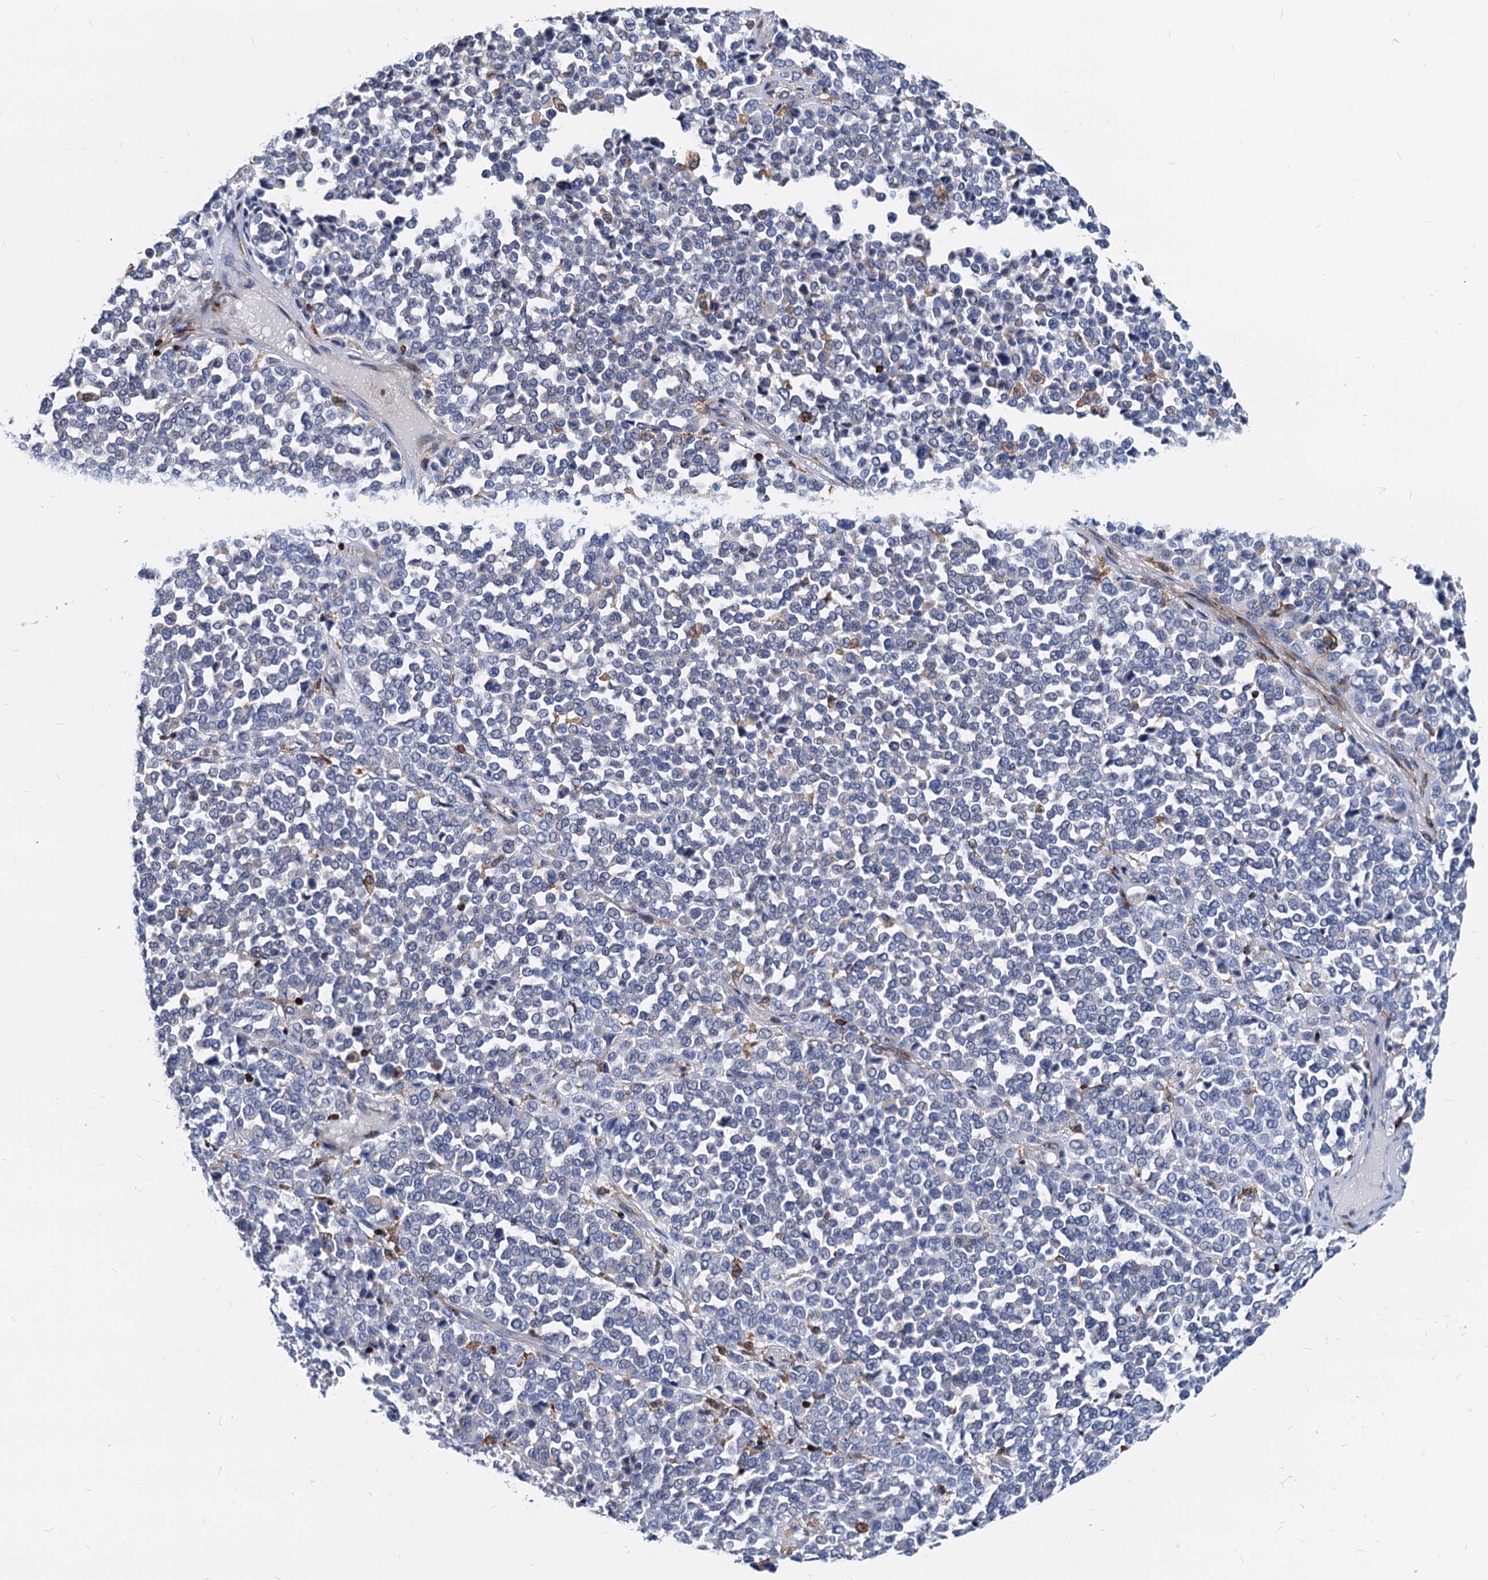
{"staining": {"intensity": "negative", "quantity": "none", "location": "none"}, "tissue": "melanoma", "cell_type": "Tumor cells", "image_type": "cancer", "snomed": [{"axis": "morphology", "description": "Malignant melanoma, Metastatic site"}, {"axis": "topography", "description": "Pancreas"}], "caption": "A high-resolution histopathology image shows immunohistochemistry (IHC) staining of malignant melanoma (metastatic site), which demonstrates no significant expression in tumor cells. (DAB (3,3'-diaminobenzidine) immunohistochemistry with hematoxylin counter stain).", "gene": "LCP2", "patient": {"sex": "female", "age": 30}}